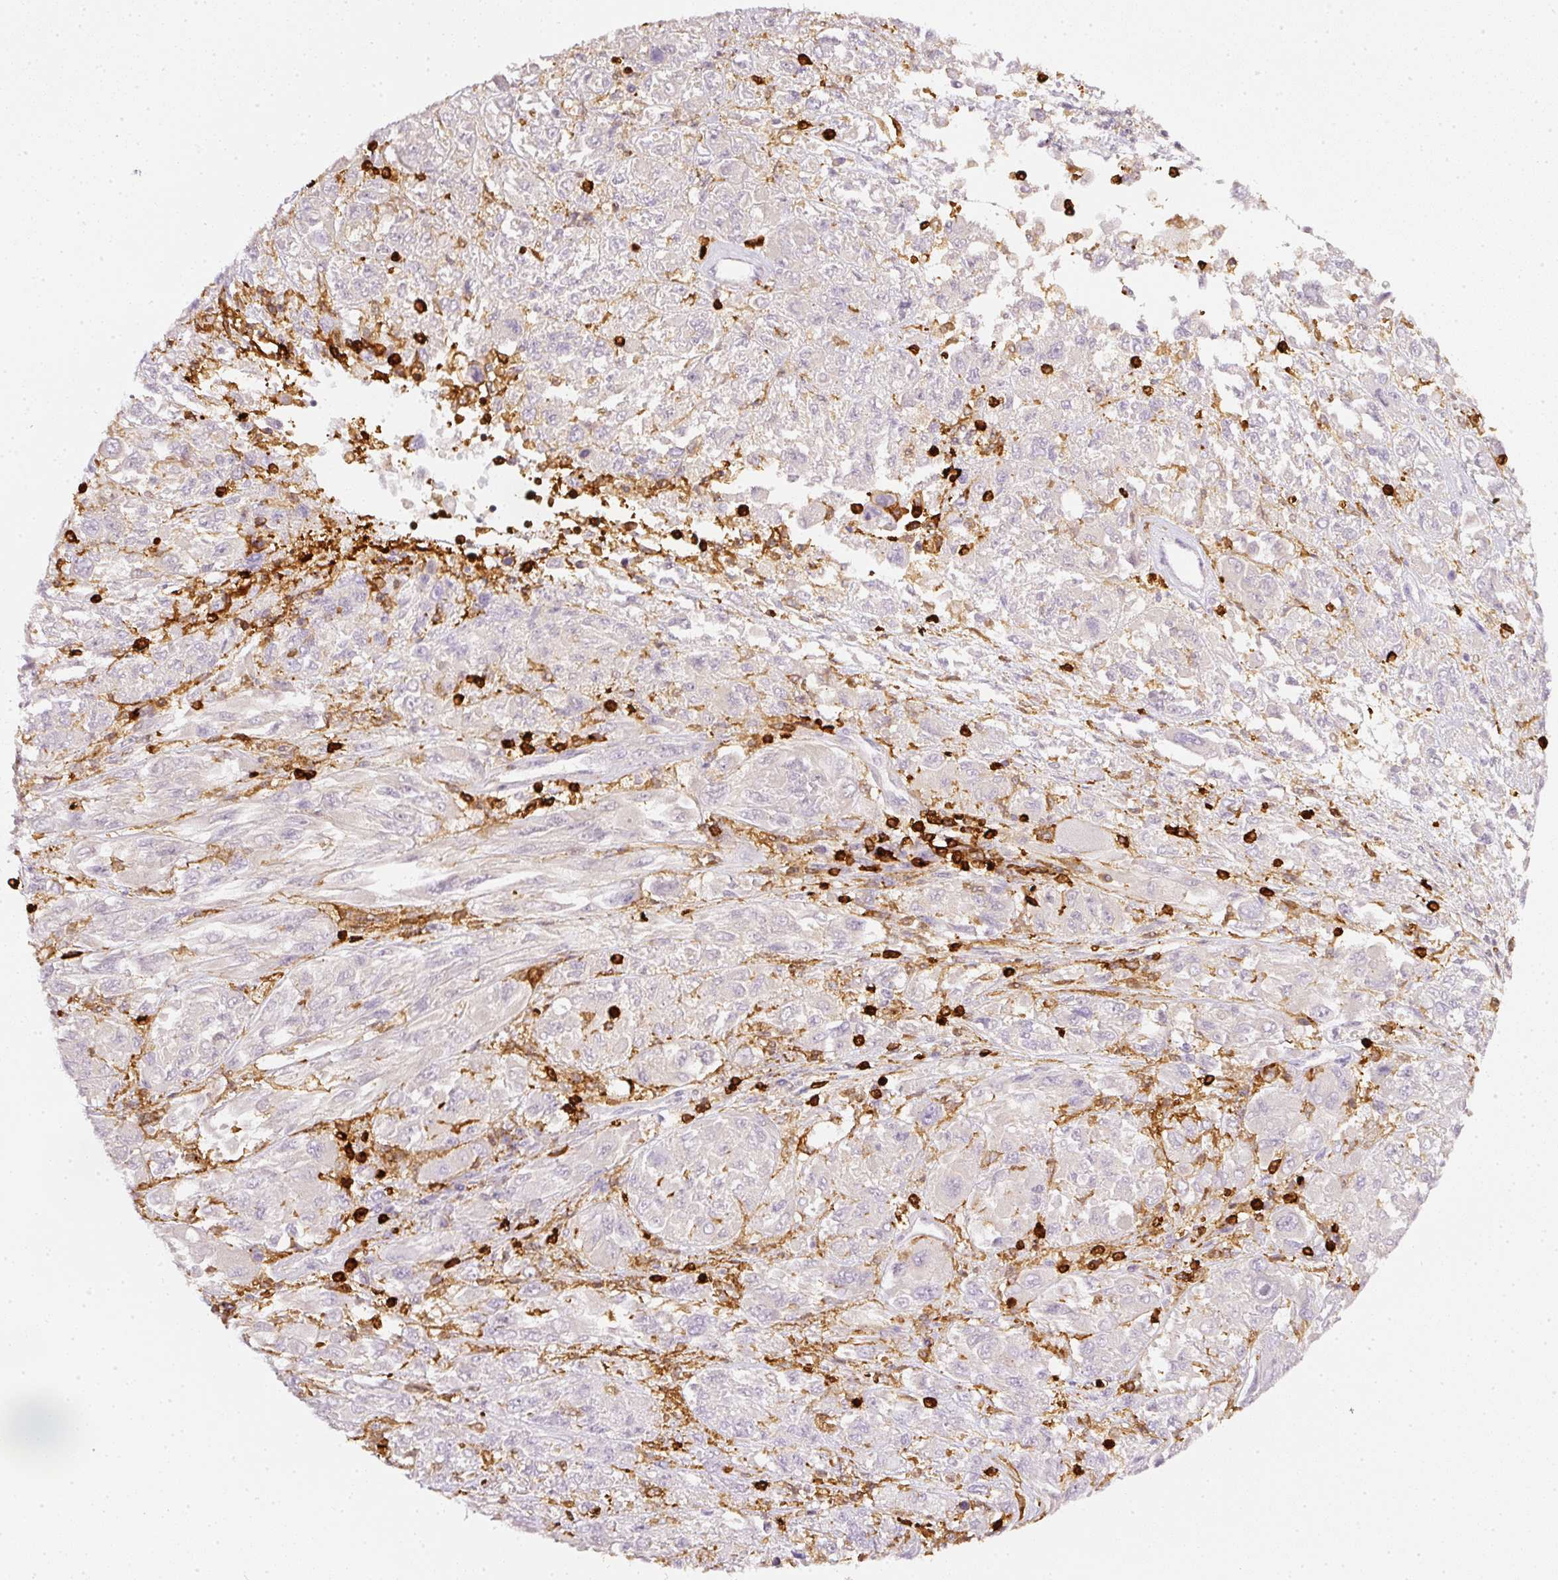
{"staining": {"intensity": "negative", "quantity": "none", "location": "none"}, "tissue": "melanoma", "cell_type": "Tumor cells", "image_type": "cancer", "snomed": [{"axis": "morphology", "description": "Malignant melanoma, NOS"}, {"axis": "topography", "description": "Skin"}], "caption": "Tumor cells show no significant protein staining in malignant melanoma.", "gene": "EVL", "patient": {"sex": "female", "age": 91}}